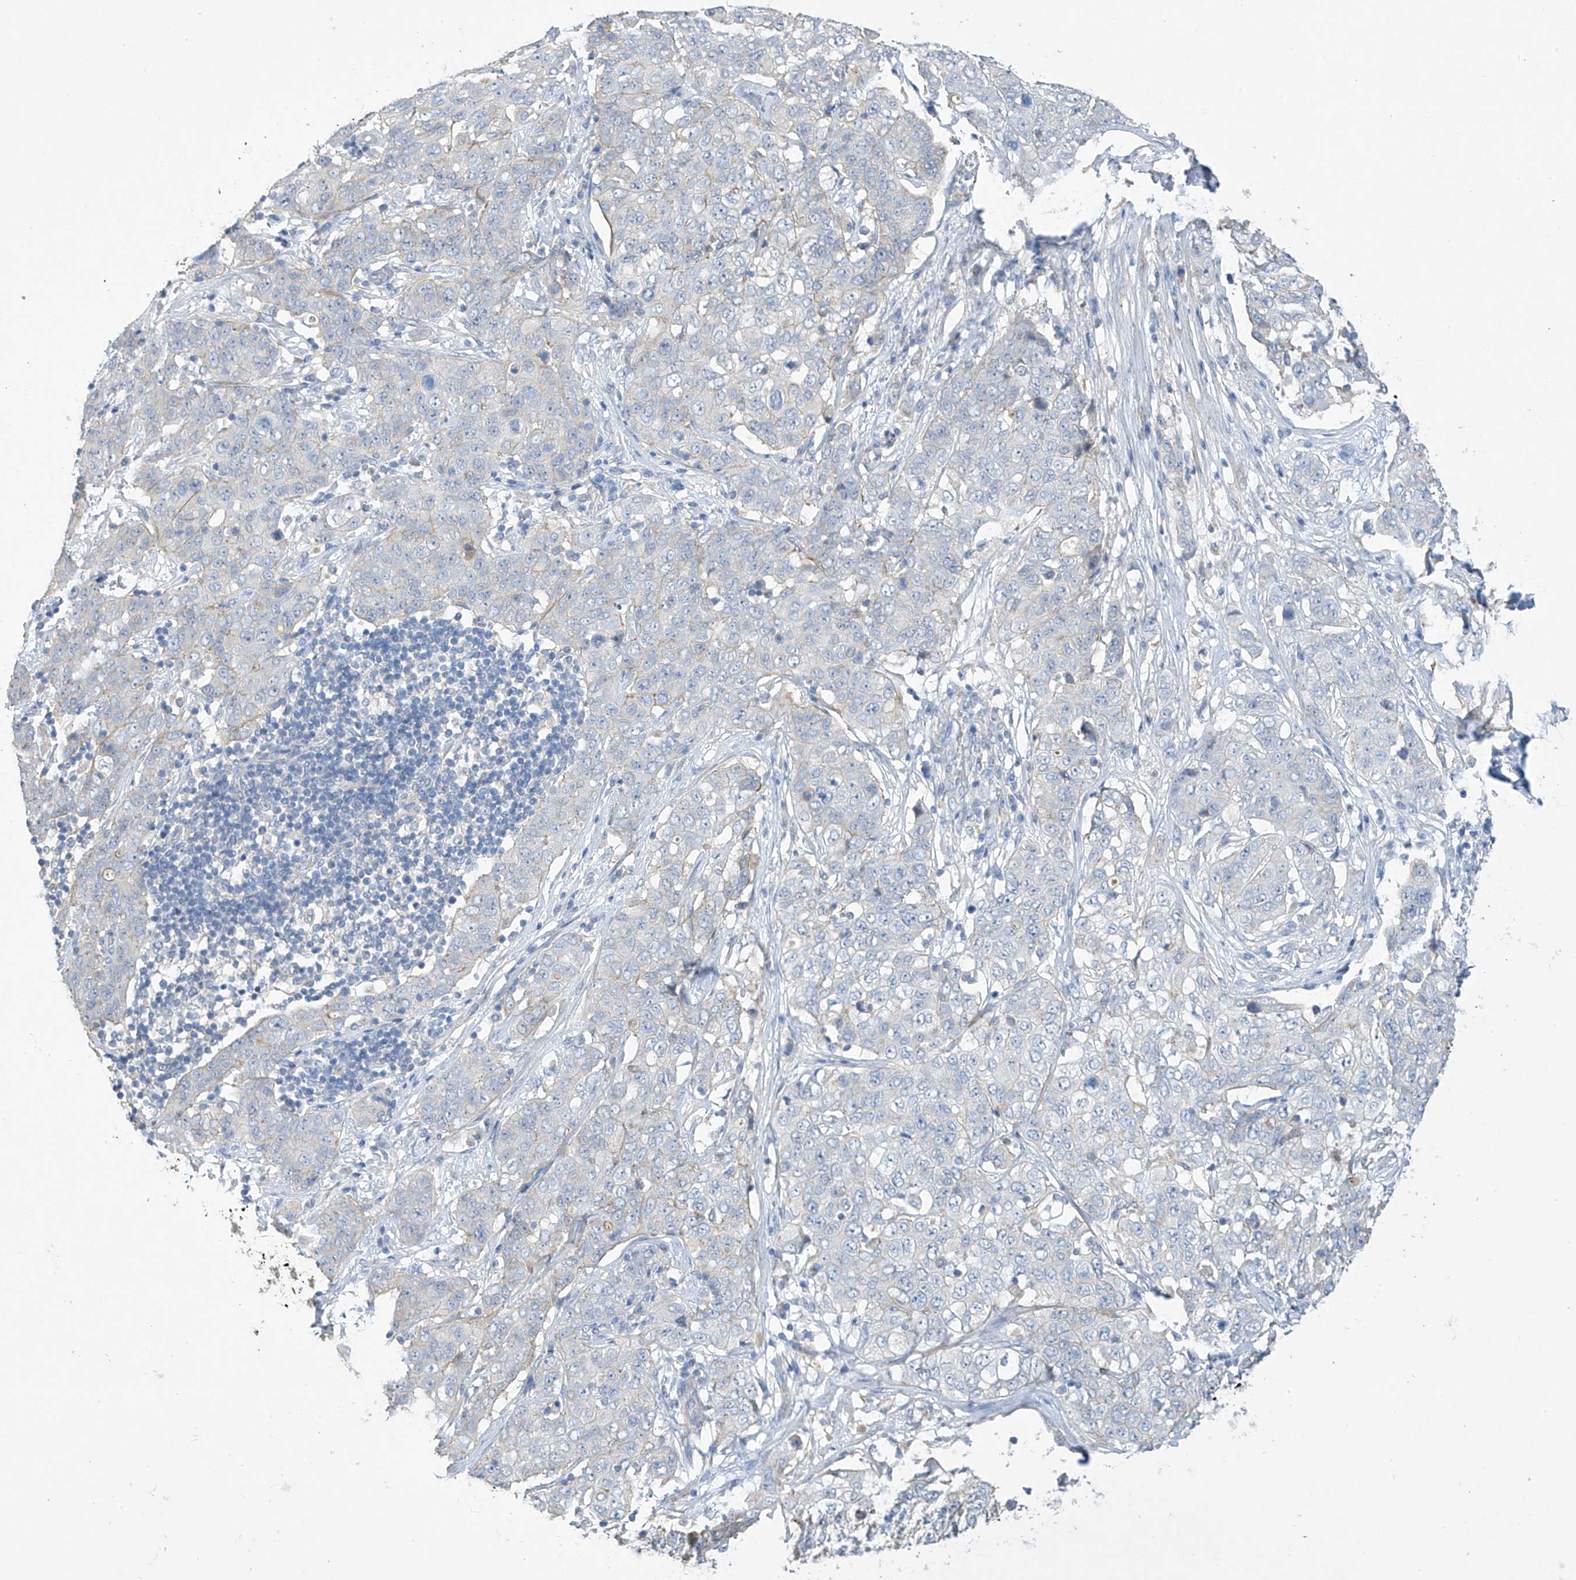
{"staining": {"intensity": "negative", "quantity": "none", "location": "none"}, "tissue": "stomach cancer", "cell_type": "Tumor cells", "image_type": "cancer", "snomed": [{"axis": "morphology", "description": "Normal tissue, NOS"}, {"axis": "morphology", "description": "Adenocarcinoma, NOS"}, {"axis": "topography", "description": "Lymph node"}, {"axis": "topography", "description": "Stomach"}], "caption": "Immunohistochemistry of human adenocarcinoma (stomach) reveals no expression in tumor cells.", "gene": "PRSS12", "patient": {"sex": "male", "age": 48}}